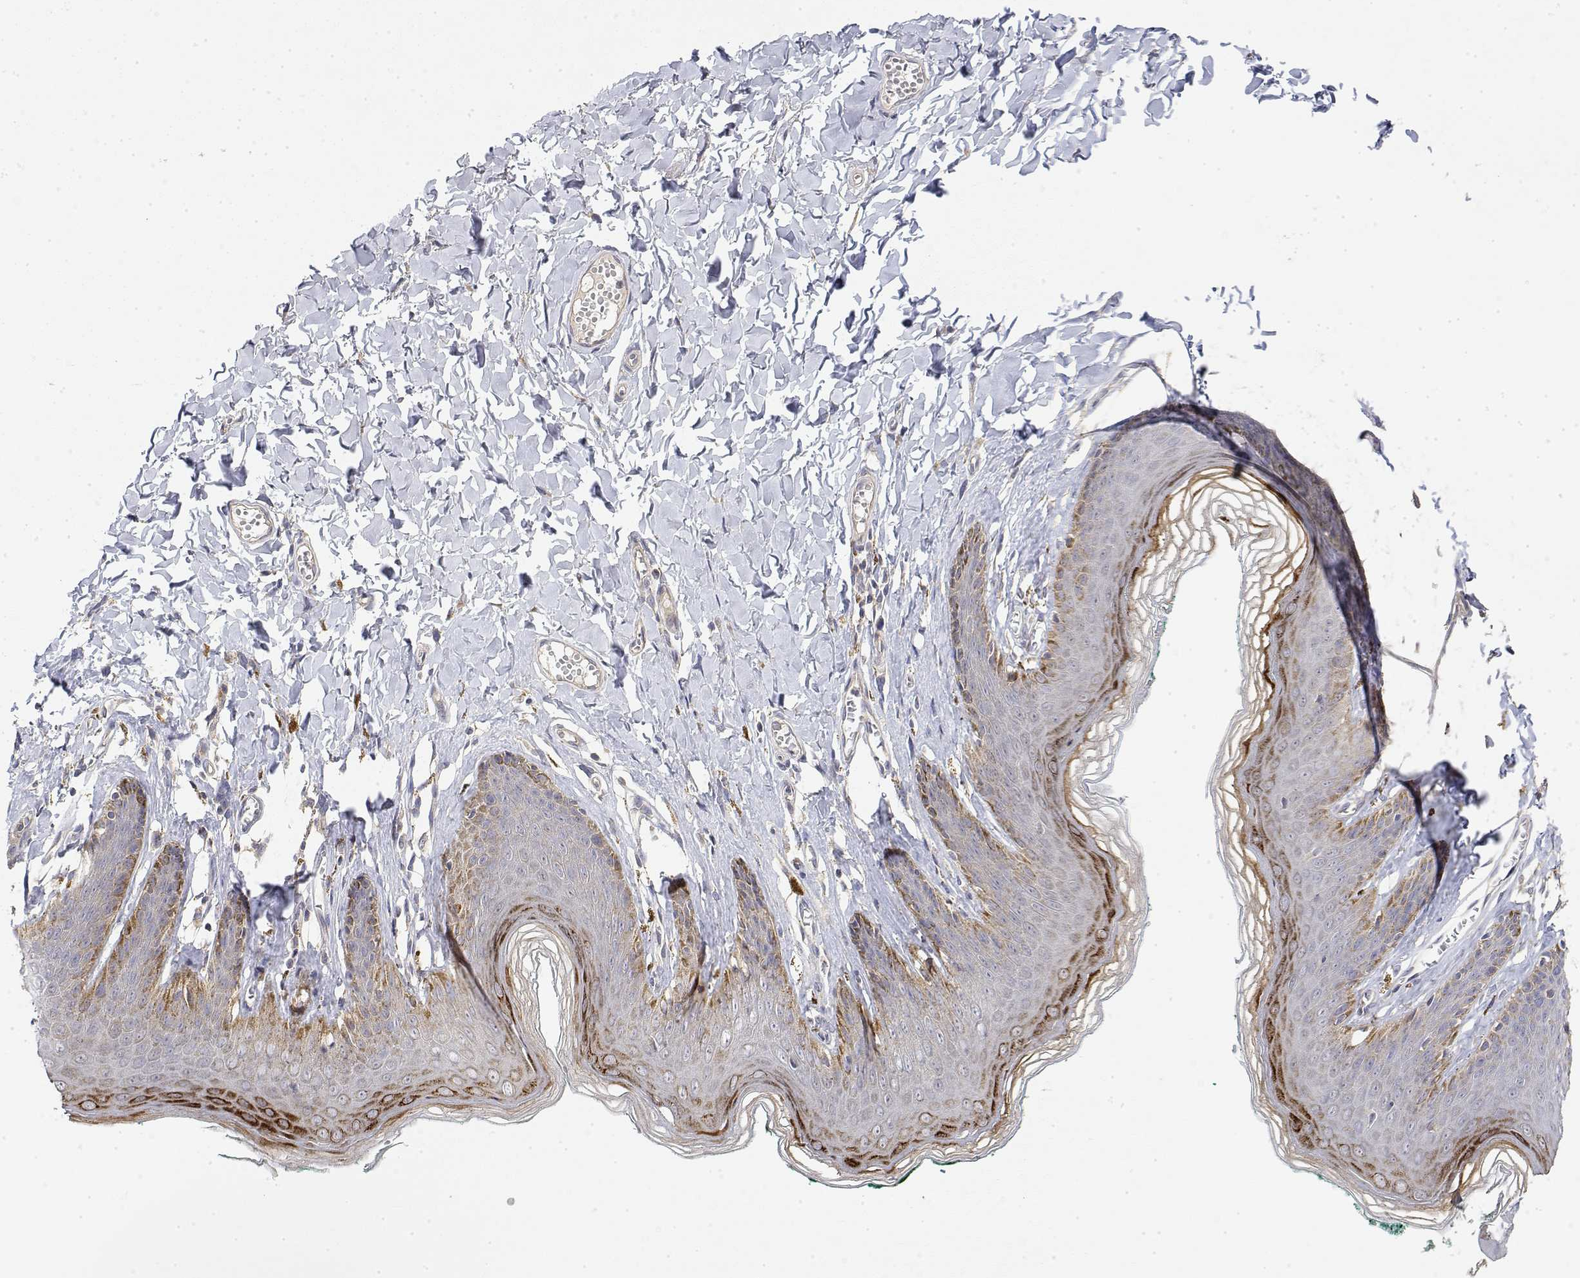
{"staining": {"intensity": "strong", "quantity": "<25%", "location": "cytoplasmic/membranous"}, "tissue": "skin", "cell_type": "Epidermal cells", "image_type": "normal", "snomed": [{"axis": "morphology", "description": "Normal tissue, NOS"}, {"axis": "topography", "description": "Vulva"}, {"axis": "topography", "description": "Peripheral nerve tissue"}], "caption": "Protein positivity by immunohistochemistry exhibits strong cytoplasmic/membranous staining in approximately <25% of epidermal cells in unremarkable skin. (DAB IHC, brown staining for protein, blue staining for nuclei).", "gene": "LONRF3", "patient": {"sex": "female", "age": 66}}